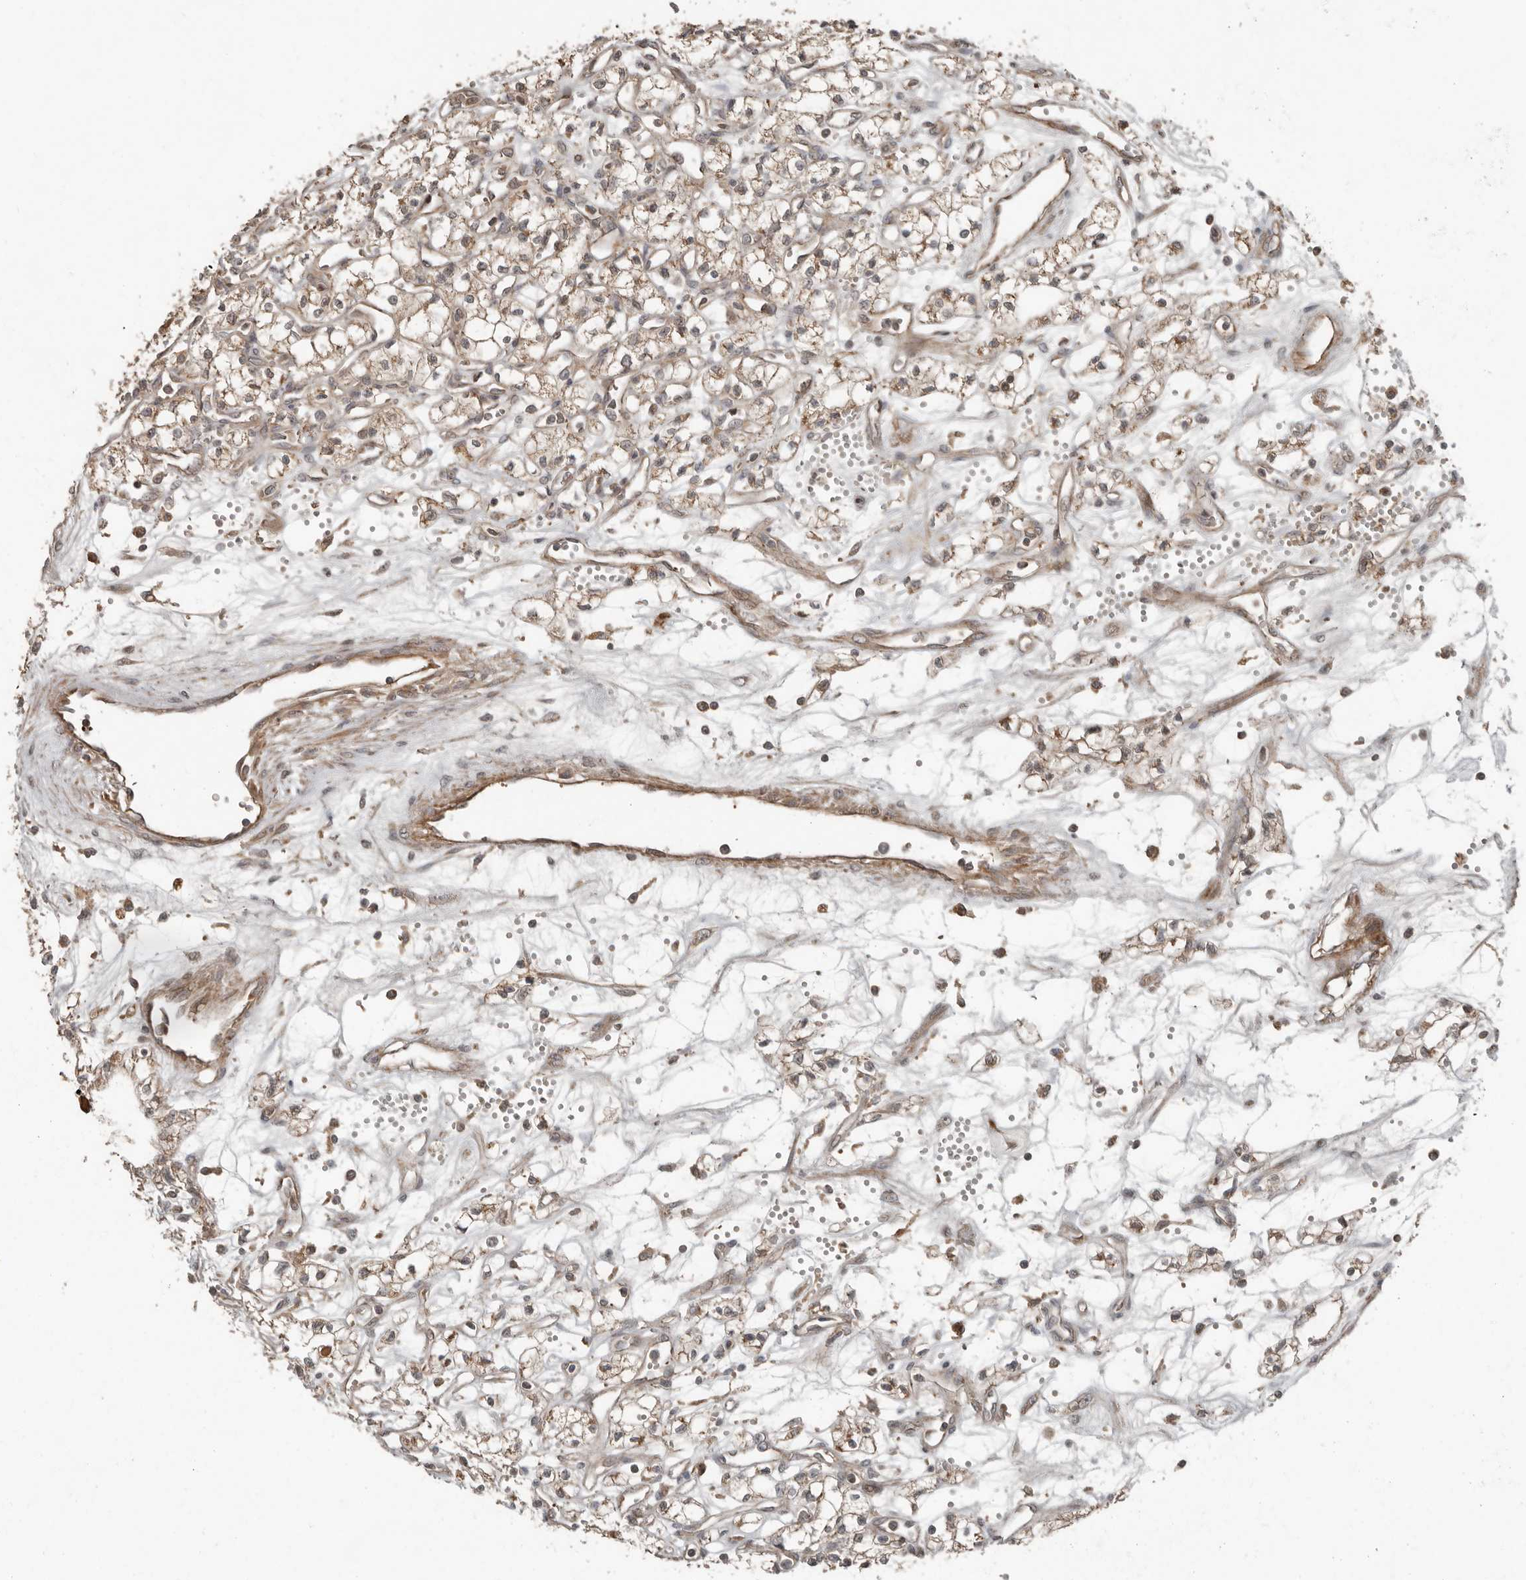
{"staining": {"intensity": "weak", "quantity": ">75%", "location": "cytoplasmic/membranous"}, "tissue": "renal cancer", "cell_type": "Tumor cells", "image_type": "cancer", "snomed": [{"axis": "morphology", "description": "Adenocarcinoma, NOS"}, {"axis": "topography", "description": "Kidney"}], "caption": "This is a micrograph of IHC staining of renal cancer, which shows weak positivity in the cytoplasmic/membranous of tumor cells.", "gene": "SLC6A7", "patient": {"sex": "male", "age": 59}}